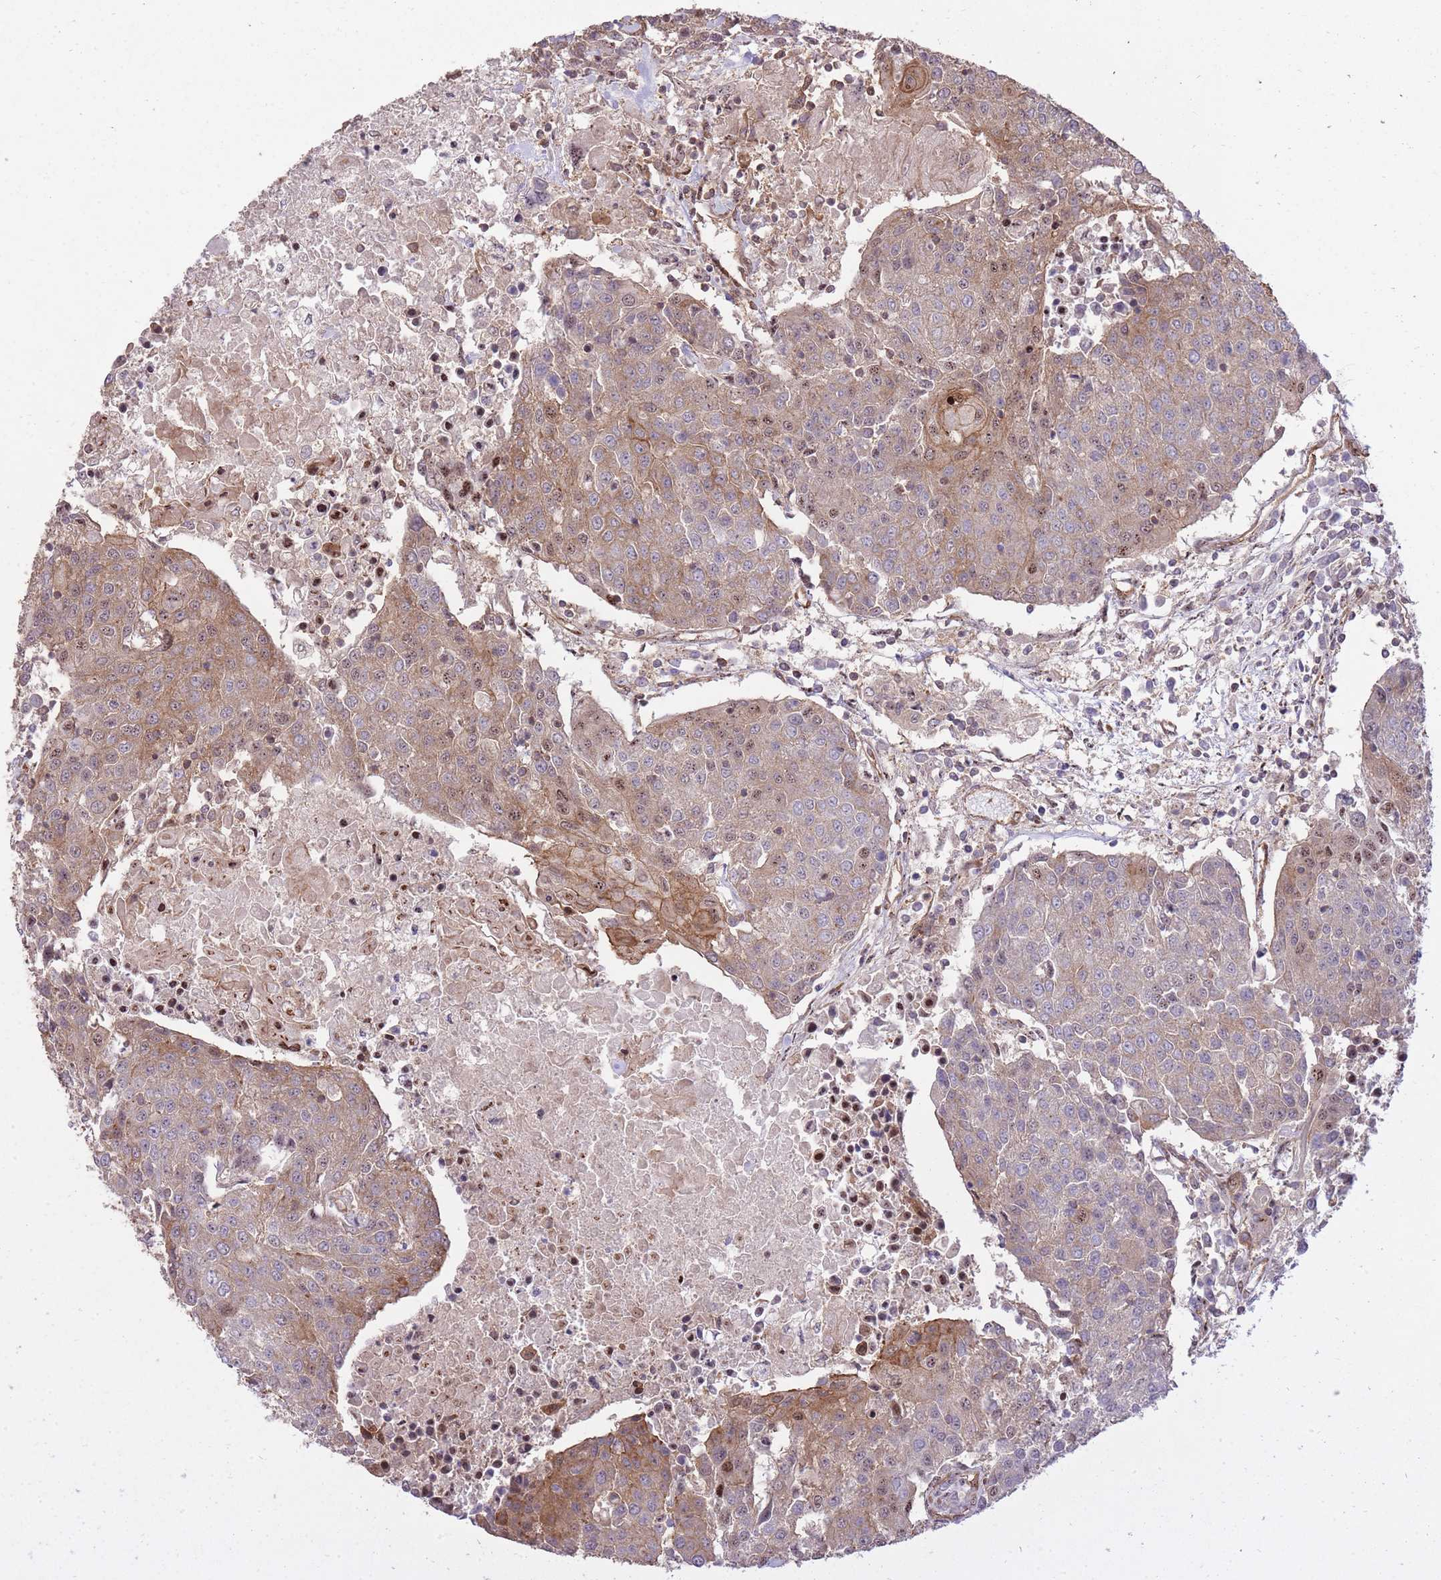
{"staining": {"intensity": "moderate", "quantity": "25%-75%", "location": "cytoplasmic/membranous,nuclear"}, "tissue": "urothelial cancer", "cell_type": "Tumor cells", "image_type": "cancer", "snomed": [{"axis": "morphology", "description": "Urothelial carcinoma, High grade"}, {"axis": "topography", "description": "Urinary bladder"}], "caption": "IHC of human urothelial carcinoma (high-grade) shows medium levels of moderate cytoplasmic/membranous and nuclear staining in approximately 25%-75% of tumor cells.", "gene": "PLD1", "patient": {"sex": "female", "age": 85}}